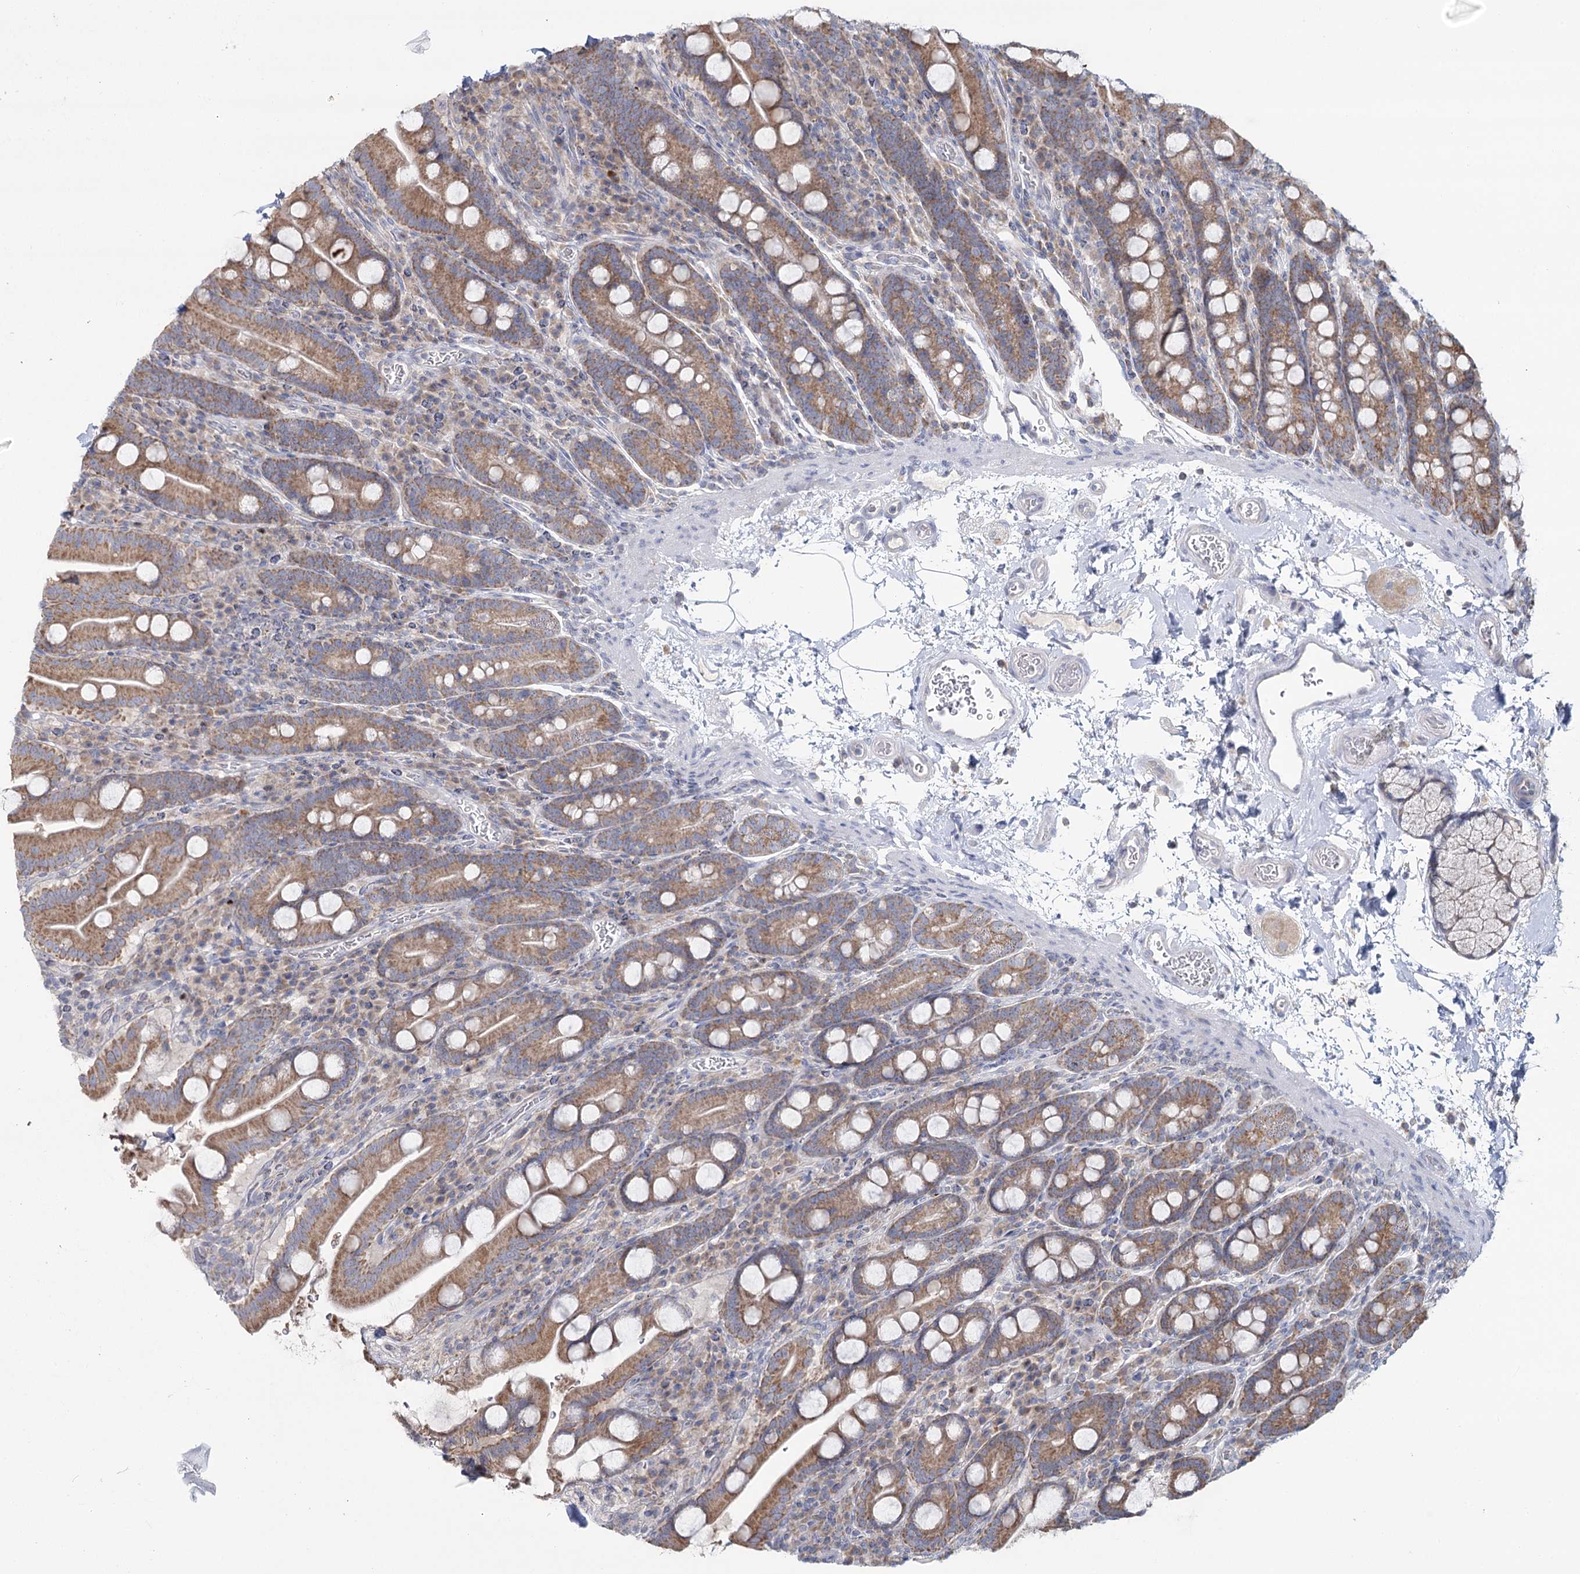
{"staining": {"intensity": "moderate", "quantity": ">75%", "location": "cytoplasmic/membranous"}, "tissue": "duodenum", "cell_type": "Glandular cells", "image_type": "normal", "snomed": [{"axis": "morphology", "description": "Normal tissue, NOS"}, {"axis": "topography", "description": "Duodenum"}], "caption": "Duodenum stained with immunohistochemistry (IHC) demonstrates moderate cytoplasmic/membranous expression in about >75% of glandular cells.", "gene": "ACOX2", "patient": {"sex": "male", "age": 35}}